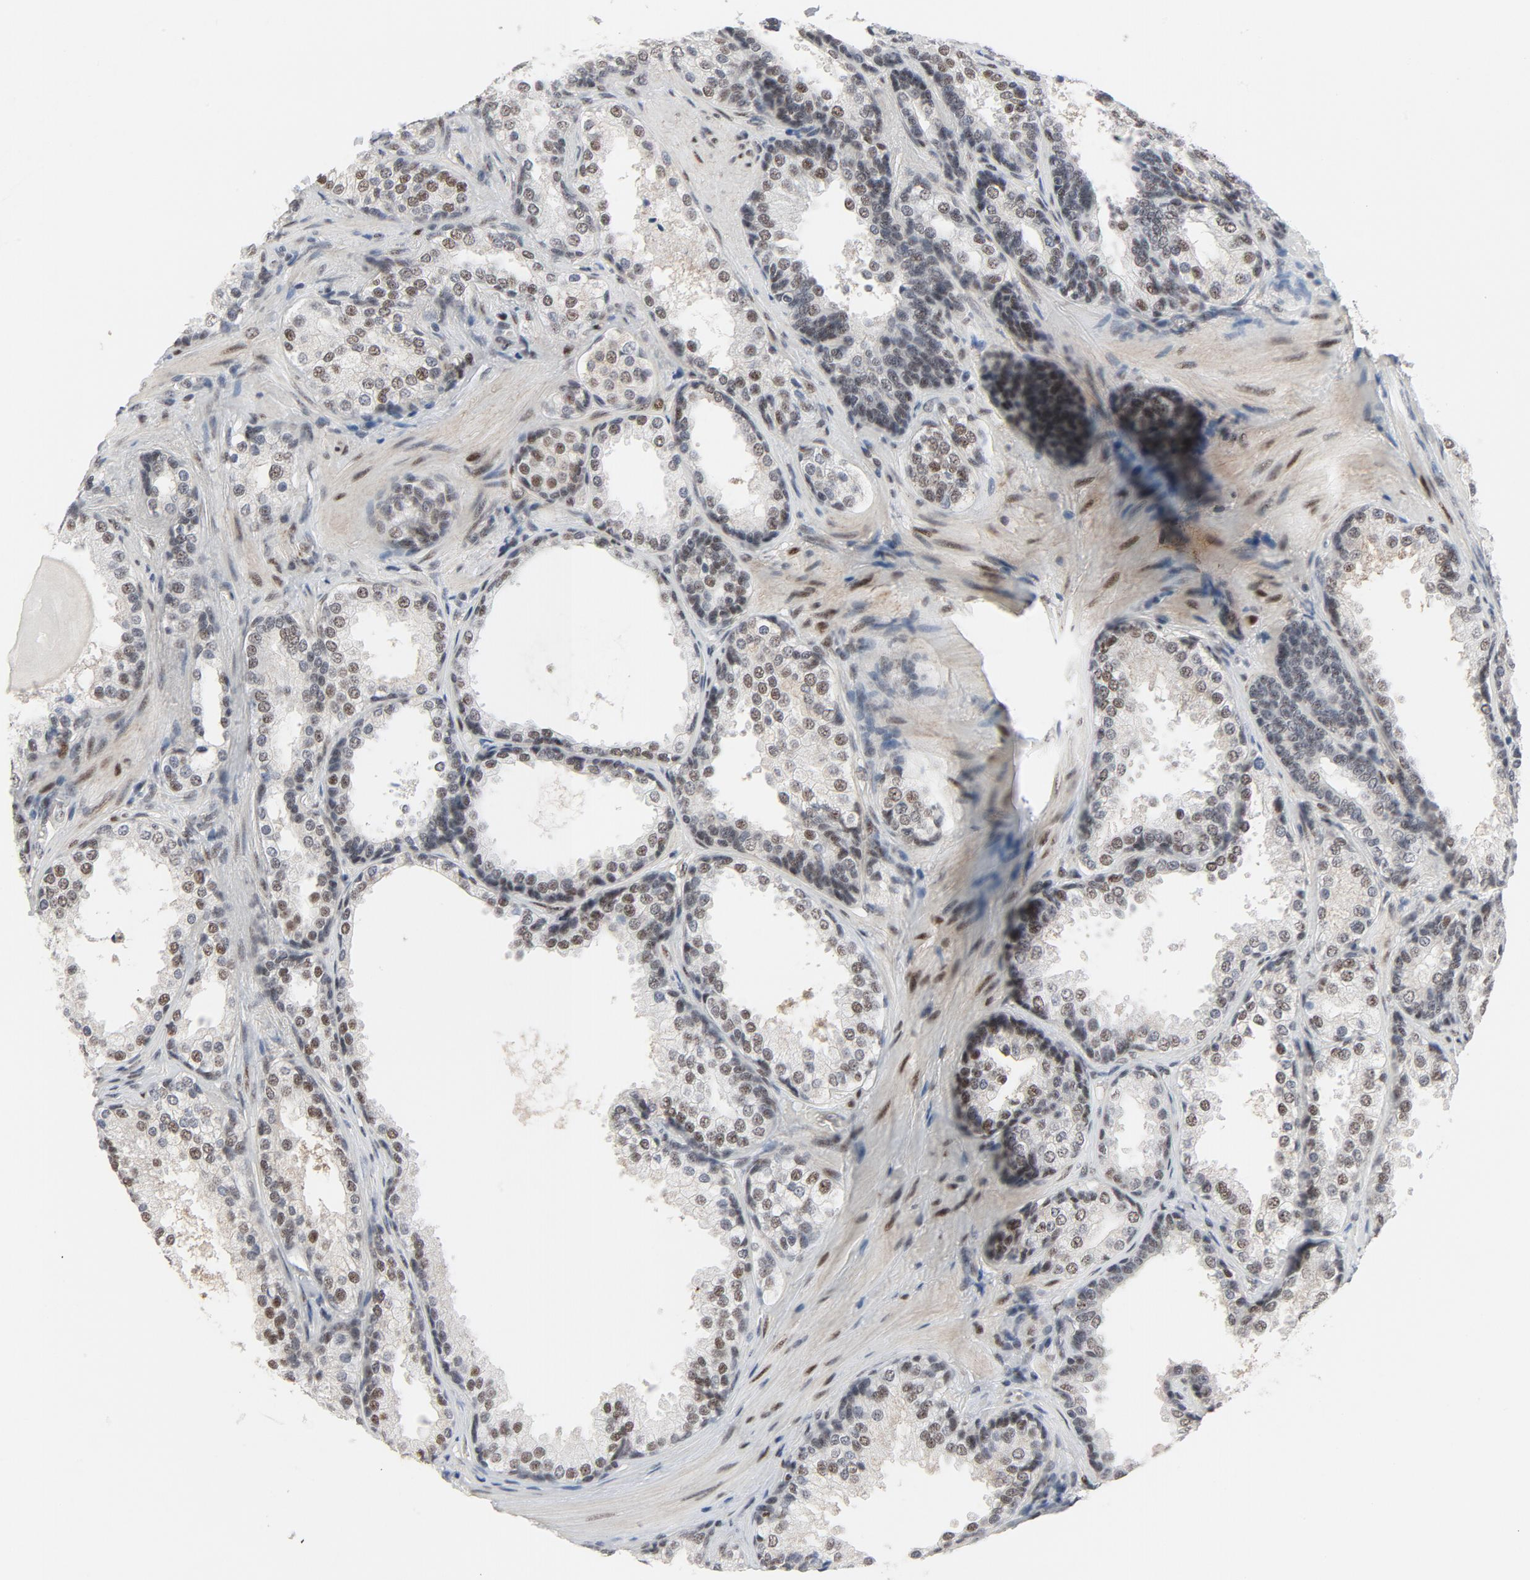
{"staining": {"intensity": "moderate", "quantity": ">75%", "location": "nuclear"}, "tissue": "prostate cancer", "cell_type": "Tumor cells", "image_type": "cancer", "snomed": [{"axis": "morphology", "description": "Adenocarcinoma, High grade"}, {"axis": "topography", "description": "Prostate"}], "caption": "Prostate cancer tissue reveals moderate nuclear positivity in about >75% of tumor cells, visualized by immunohistochemistry. The protein is stained brown, and the nuclei are stained in blue (DAB IHC with brightfield microscopy, high magnification).", "gene": "JMJD6", "patient": {"sex": "male", "age": 70}}